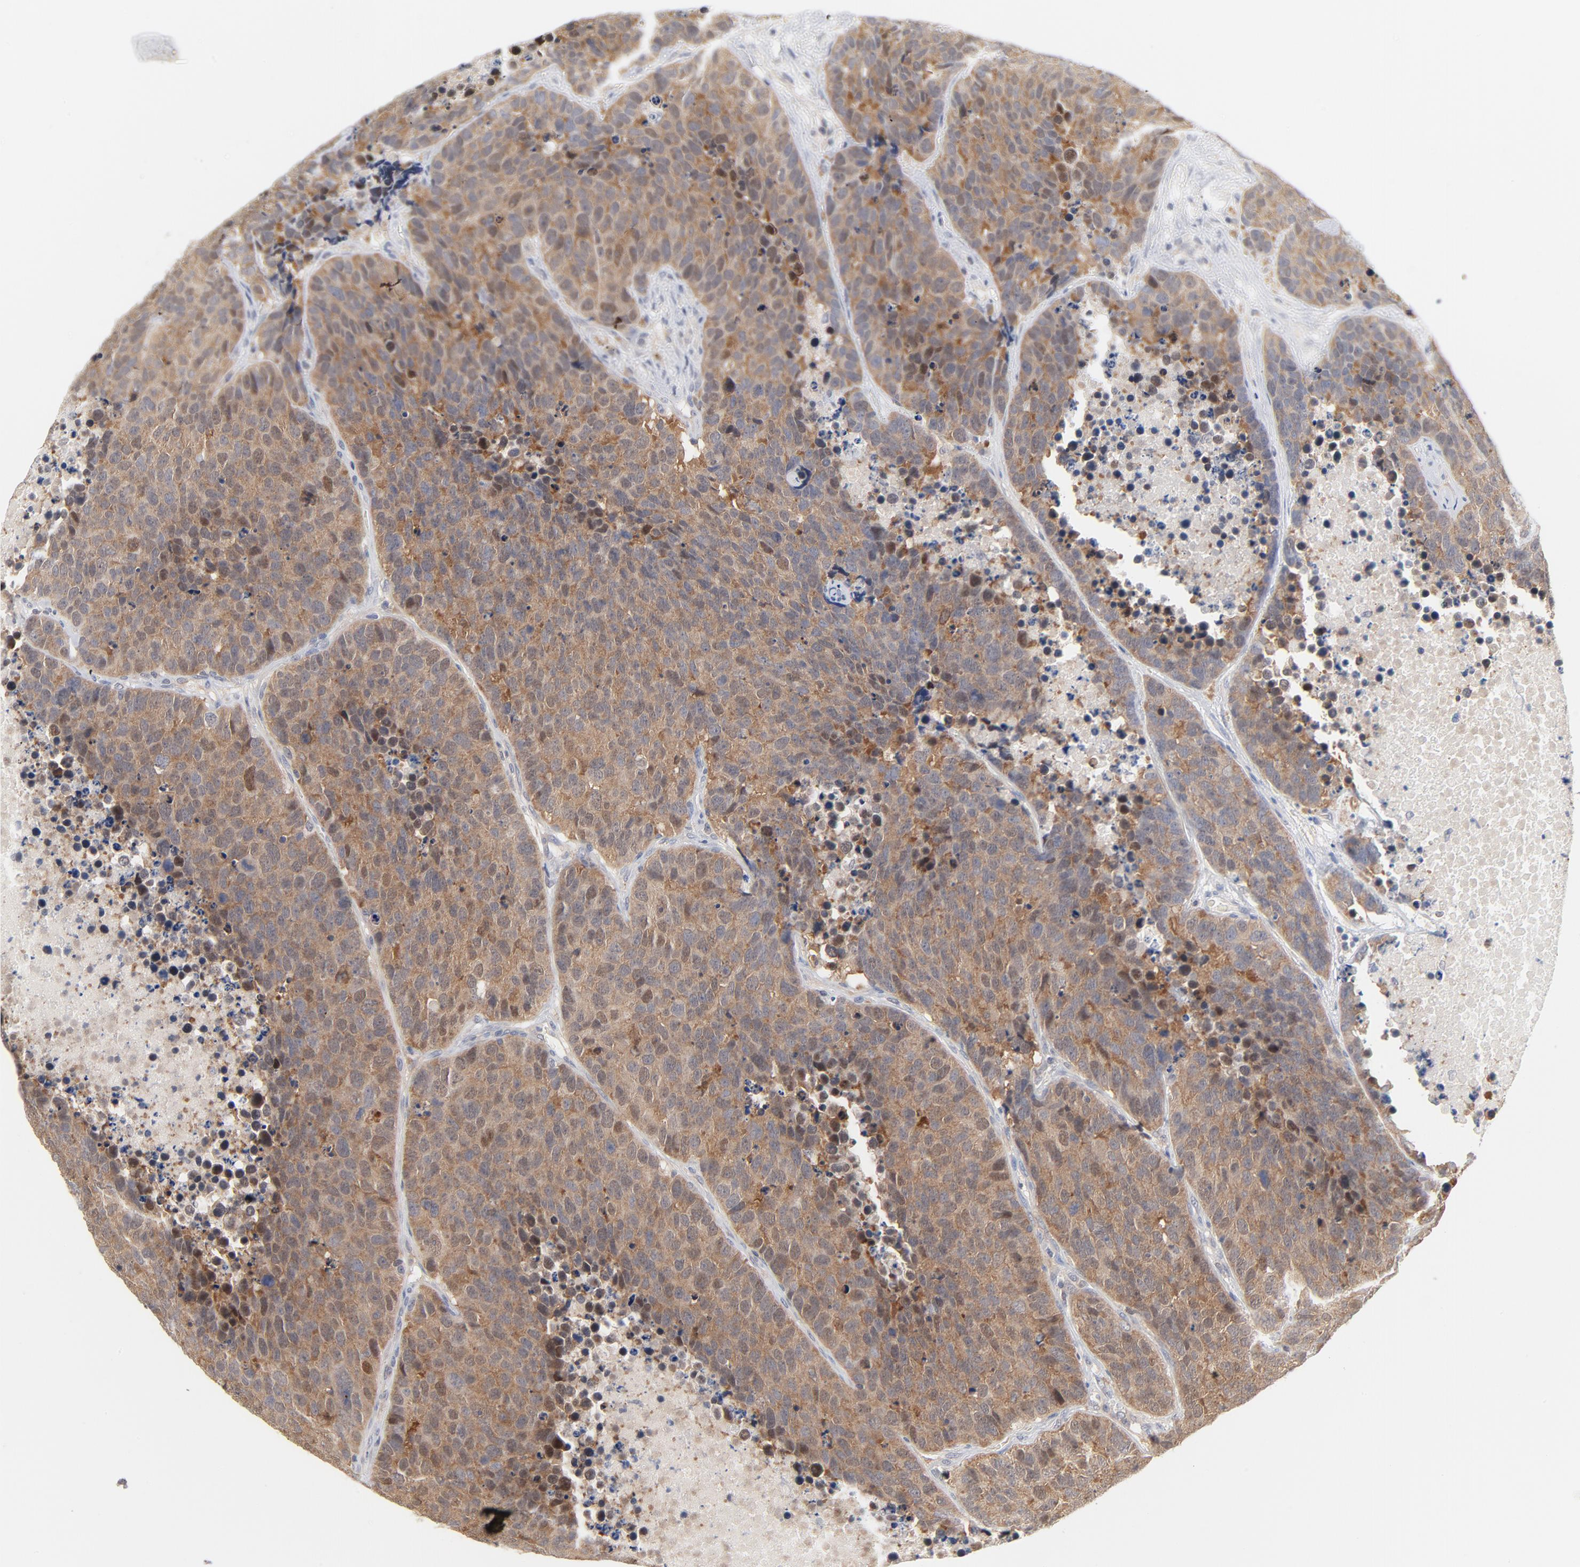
{"staining": {"intensity": "moderate", "quantity": ">75%", "location": "cytoplasmic/membranous"}, "tissue": "carcinoid", "cell_type": "Tumor cells", "image_type": "cancer", "snomed": [{"axis": "morphology", "description": "Carcinoid, malignant, NOS"}, {"axis": "topography", "description": "Lung"}], "caption": "Immunohistochemistry micrograph of neoplastic tissue: malignant carcinoid stained using IHC reveals medium levels of moderate protein expression localized specifically in the cytoplasmic/membranous of tumor cells, appearing as a cytoplasmic/membranous brown color.", "gene": "UBL4A", "patient": {"sex": "male", "age": 60}}